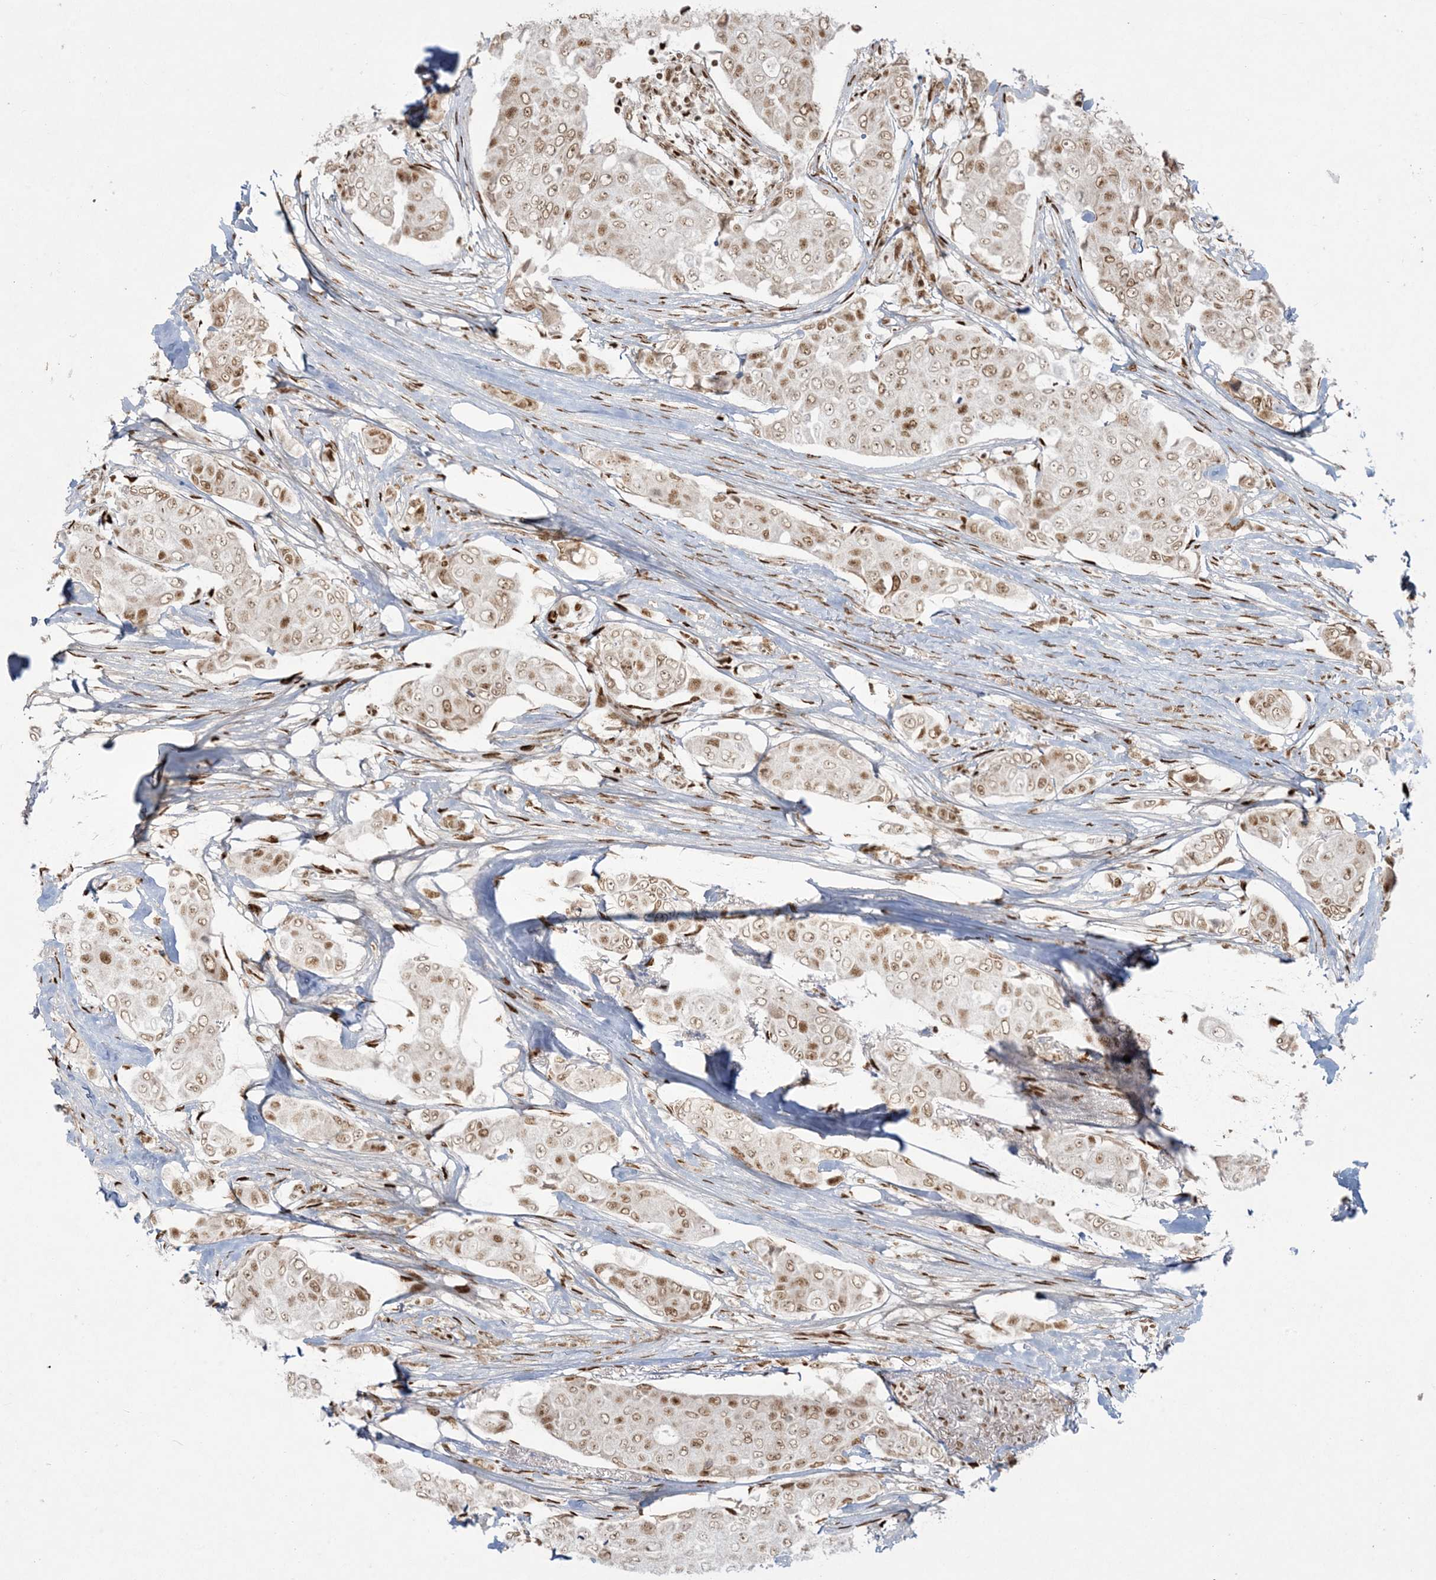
{"staining": {"intensity": "moderate", "quantity": ">75%", "location": "nuclear"}, "tissue": "breast cancer", "cell_type": "Tumor cells", "image_type": "cancer", "snomed": [{"axis": "morphology", "description": "Duct carcinoma"}, {"axis": "topography", "description": "Breast"}], "caption": "Immunohistochemical staining of human breast cancer exhibits moderate nuclear protein staining in approximately >75% of tumor cells.", "gene": "RBM10", "patient": {"sex": "female", "age": 80}}